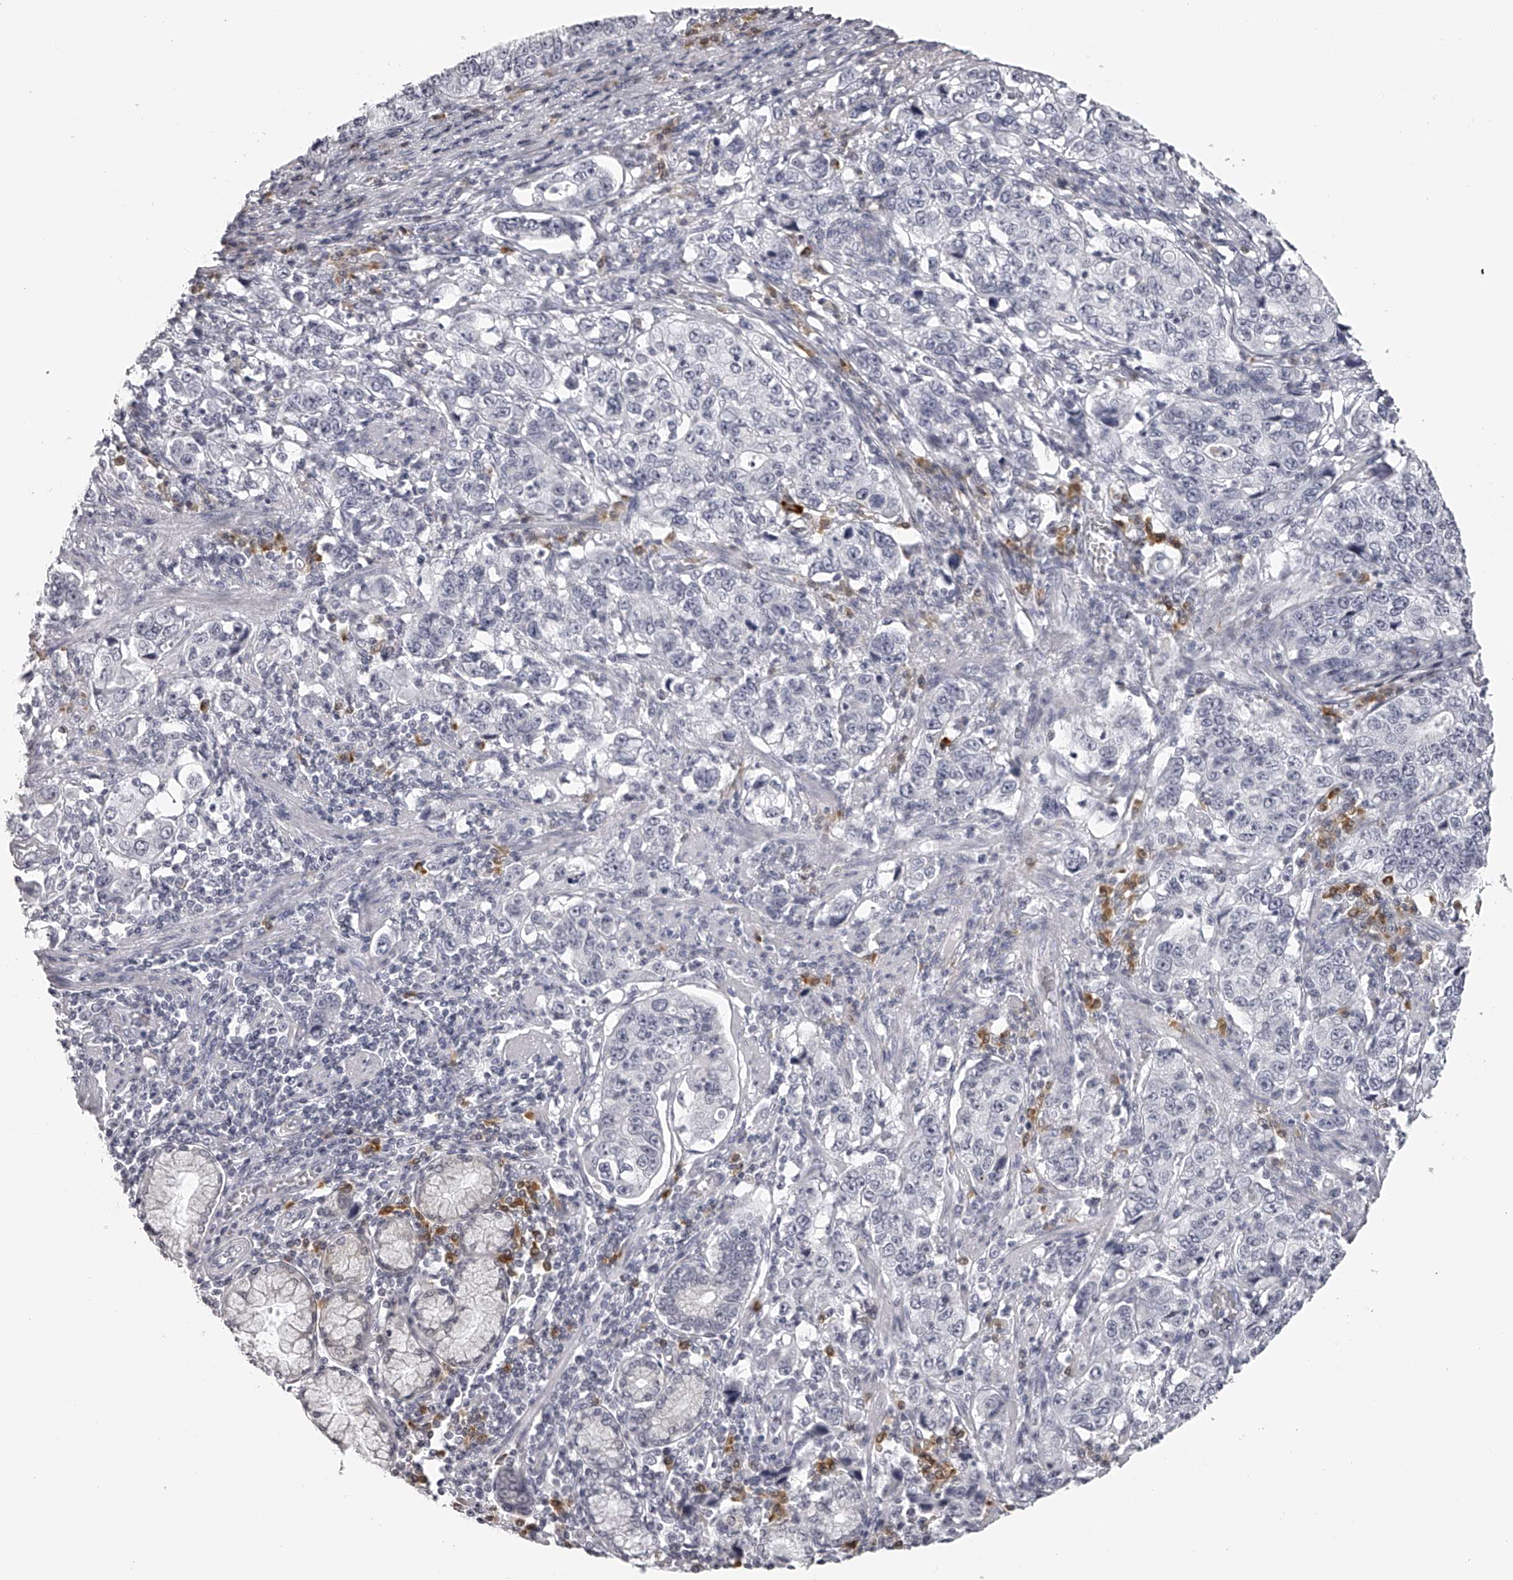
{"staining": {"intensity": "negative", "quantity": "none", "location": "none"}, "tissue": "stomach cancer", "cell_type": "Tumor cells", "image_type": "cancer", "snomed": [{"axis": "morphology", "description": "Adenocarcinoma, NOS"}, {"axis": "topography", "description": "Stomach, lower"}], "caption": "This is an immunohistochemistry image of human stomach cancer. There is no staining in tumor cells.", "gene": "SEC11C", "patient": {"sex": "female", "age": 72}}